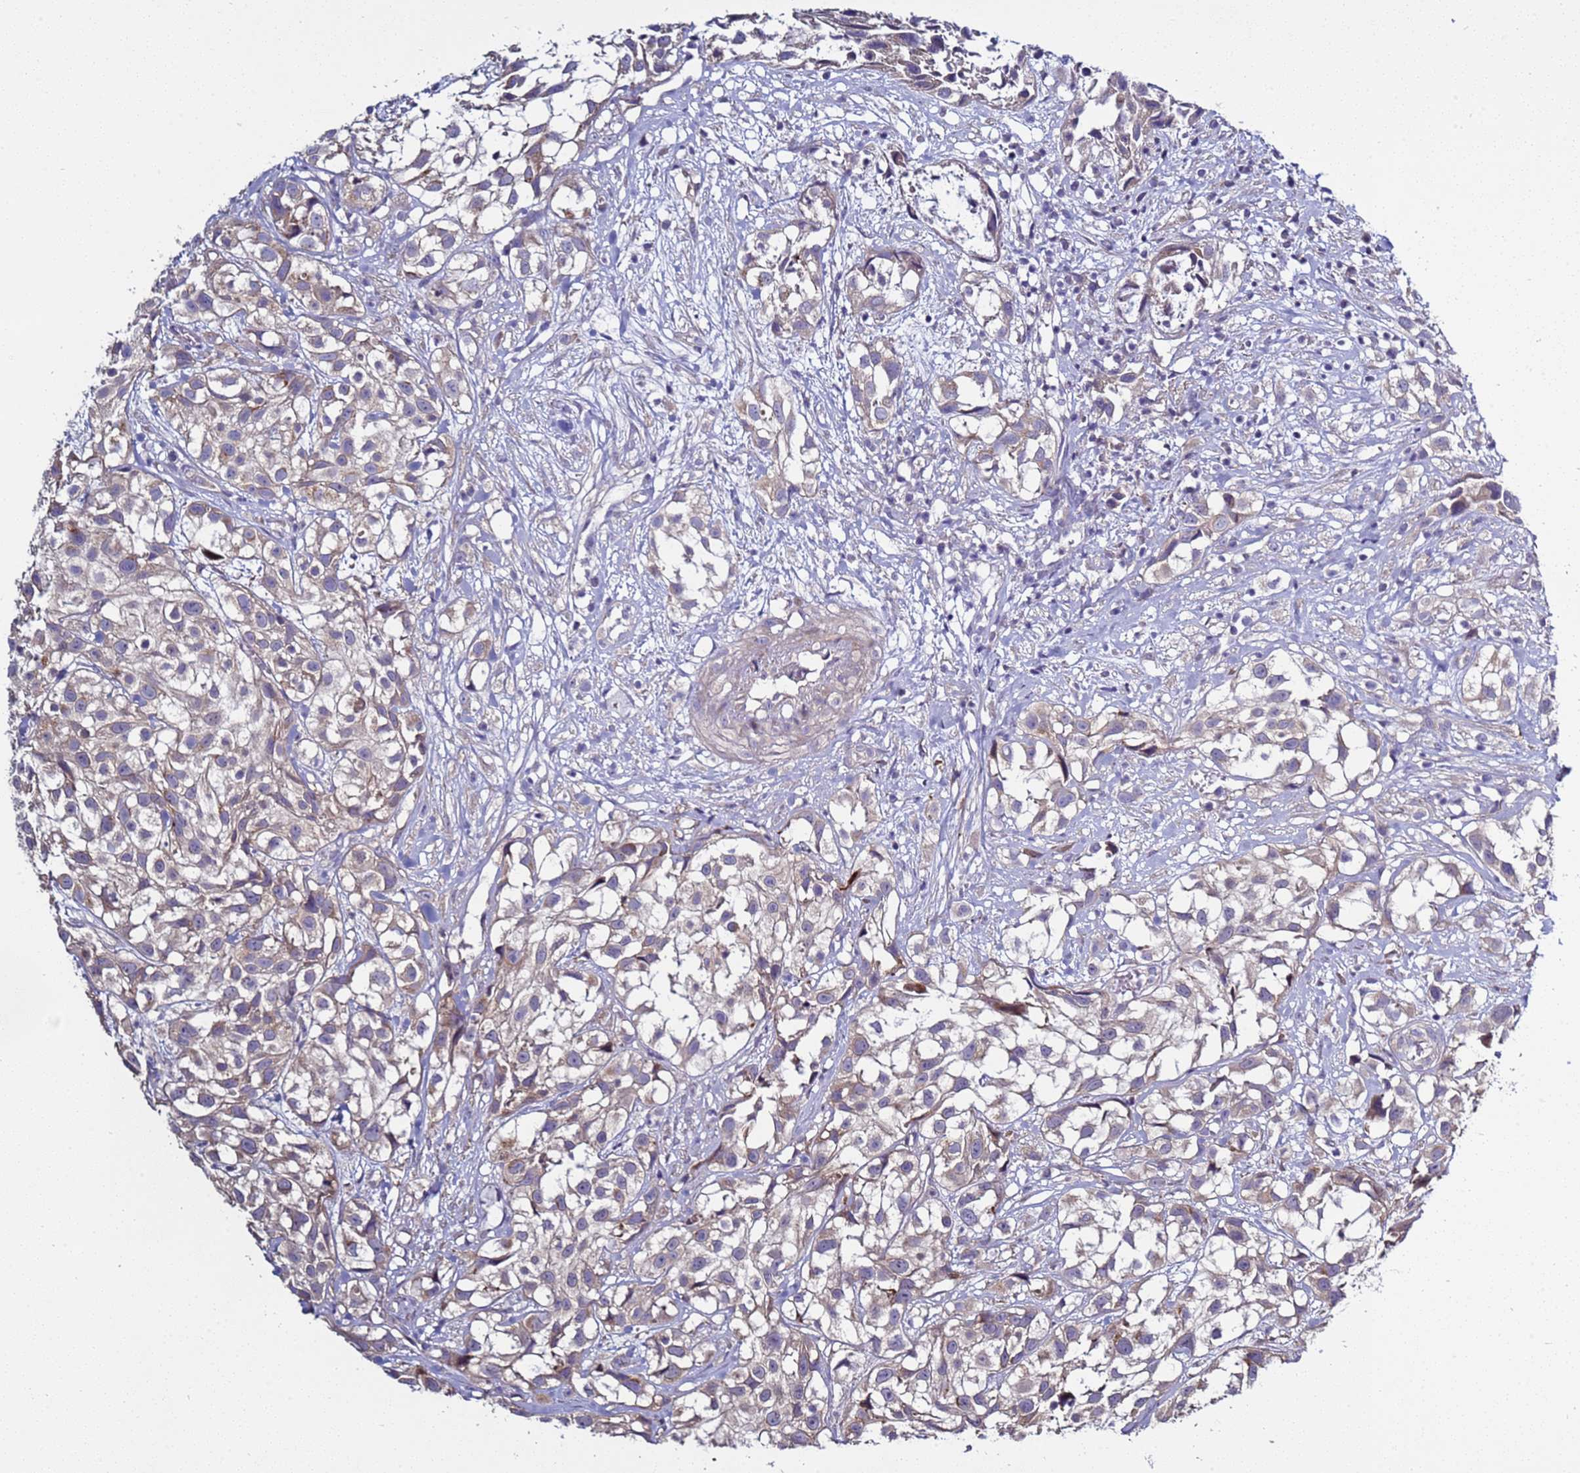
{"staining": {"intensity": "negative", "quantity": "none", "location": "none"}, "tissue": "urothelial cancer", "cell_type": "Tumor cells", "image_type": "cancer", "snomed": [{"axis": "morphology", "description": "Urothelial carcinoma, High grade"}, {"axis": "topography", "description": "Urinary bladder"}], "caption": "Protein analysis of urothelial carcinoma (high-grade) shows no significant staining in tumor cells.", "gene": "RABL2B", "patient": {"sex": "male", "age": 56}}